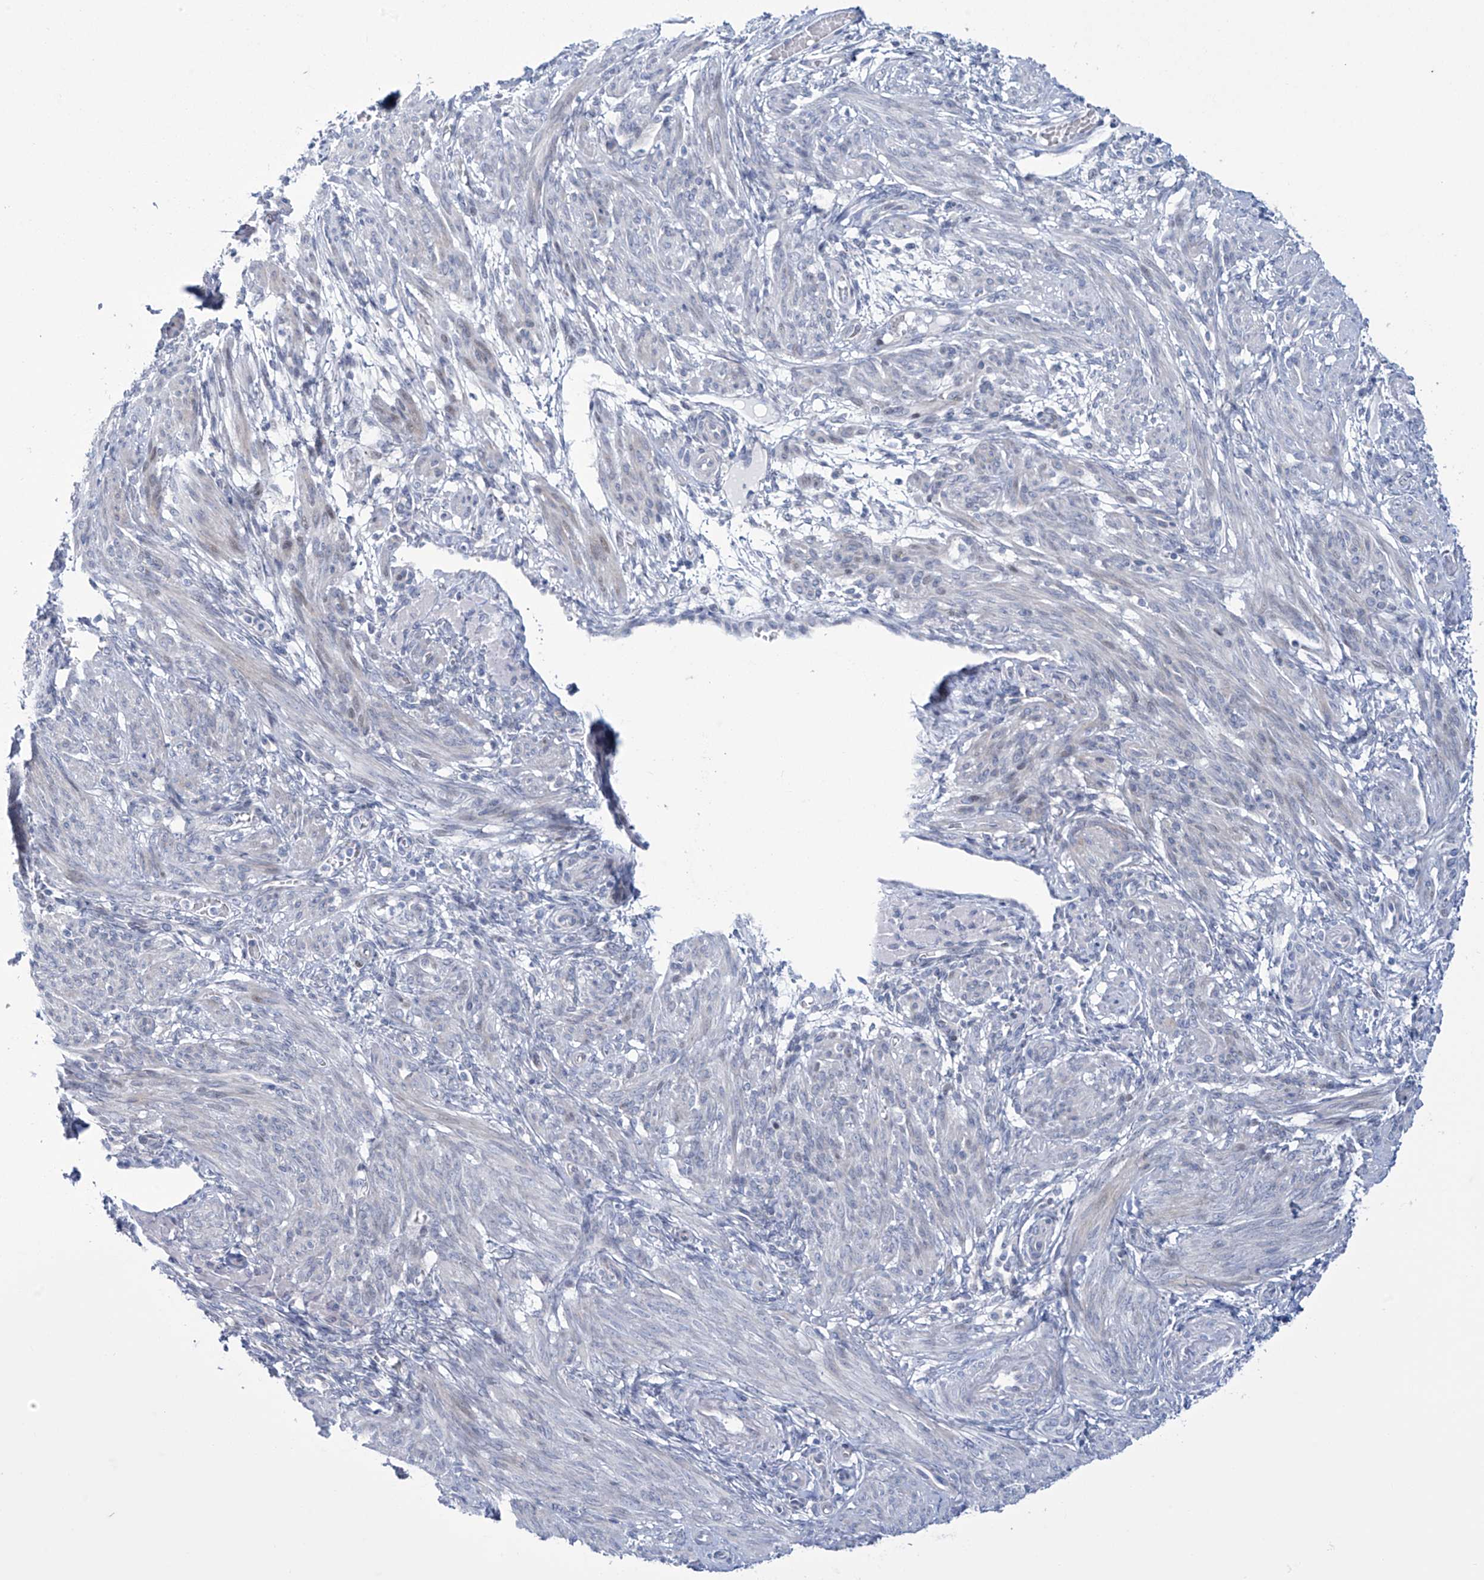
{"staining": {"intensity": "negative", "quantity": "none", "location": "none"}, "tissue": "smooth muscle", "cell_type": "Smooth muscle cells", "image_type": "normal", "snomed": [{"axis": "morphology", "description": "Normal tissue, NOS"}, {"axis": "topography", "description": "Smooth muscle"}], "caption": "Immunohistochemistry micrograph of unremarkable smooth muscle: human smooth muscle stained with DAB demonstrates no significant protein staining in smooth muscle cells.", "gene": "TRIM60", "patient": {"sex": "female", "age": 39}}